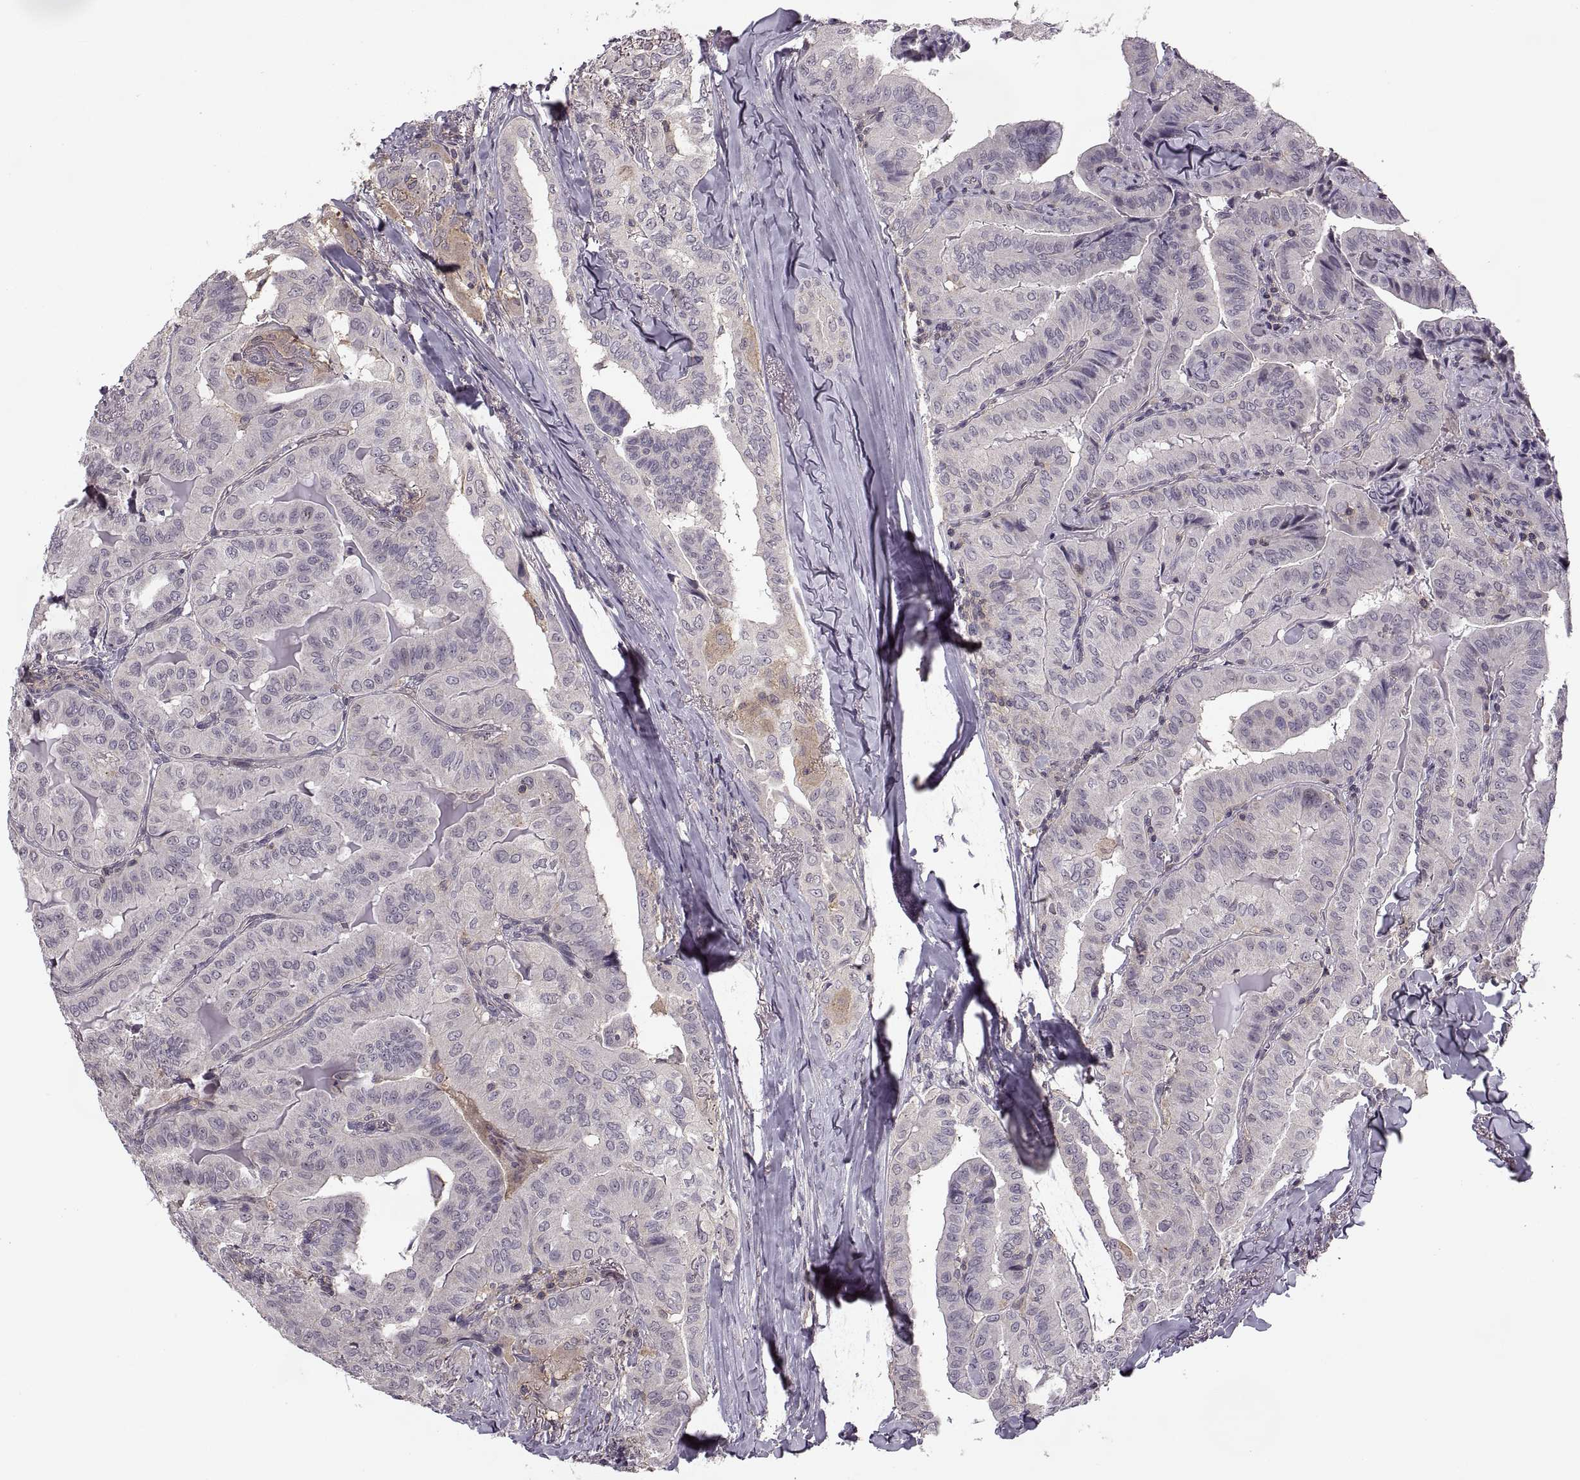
{"staining": {"intensity": "negative", "quantity": "none", "location": "none"}, "tissue": "thyroid cancer", "cell_type": "Tumor cells", "image_type": "cancer", "snomed": [{"axis": "morphology", "description": "Papillary adenocarcinoma, NOS"}, {"axis": "topography", "description": "Thyroid gland"}], "caption": "DAB immunohistochemical staining of papillary adenocarcinoma (thyroid) demonstrates no significant expression in tumor cells.", "gene": "LUZP2", "patient": {"sex": "female", "age": 68}}